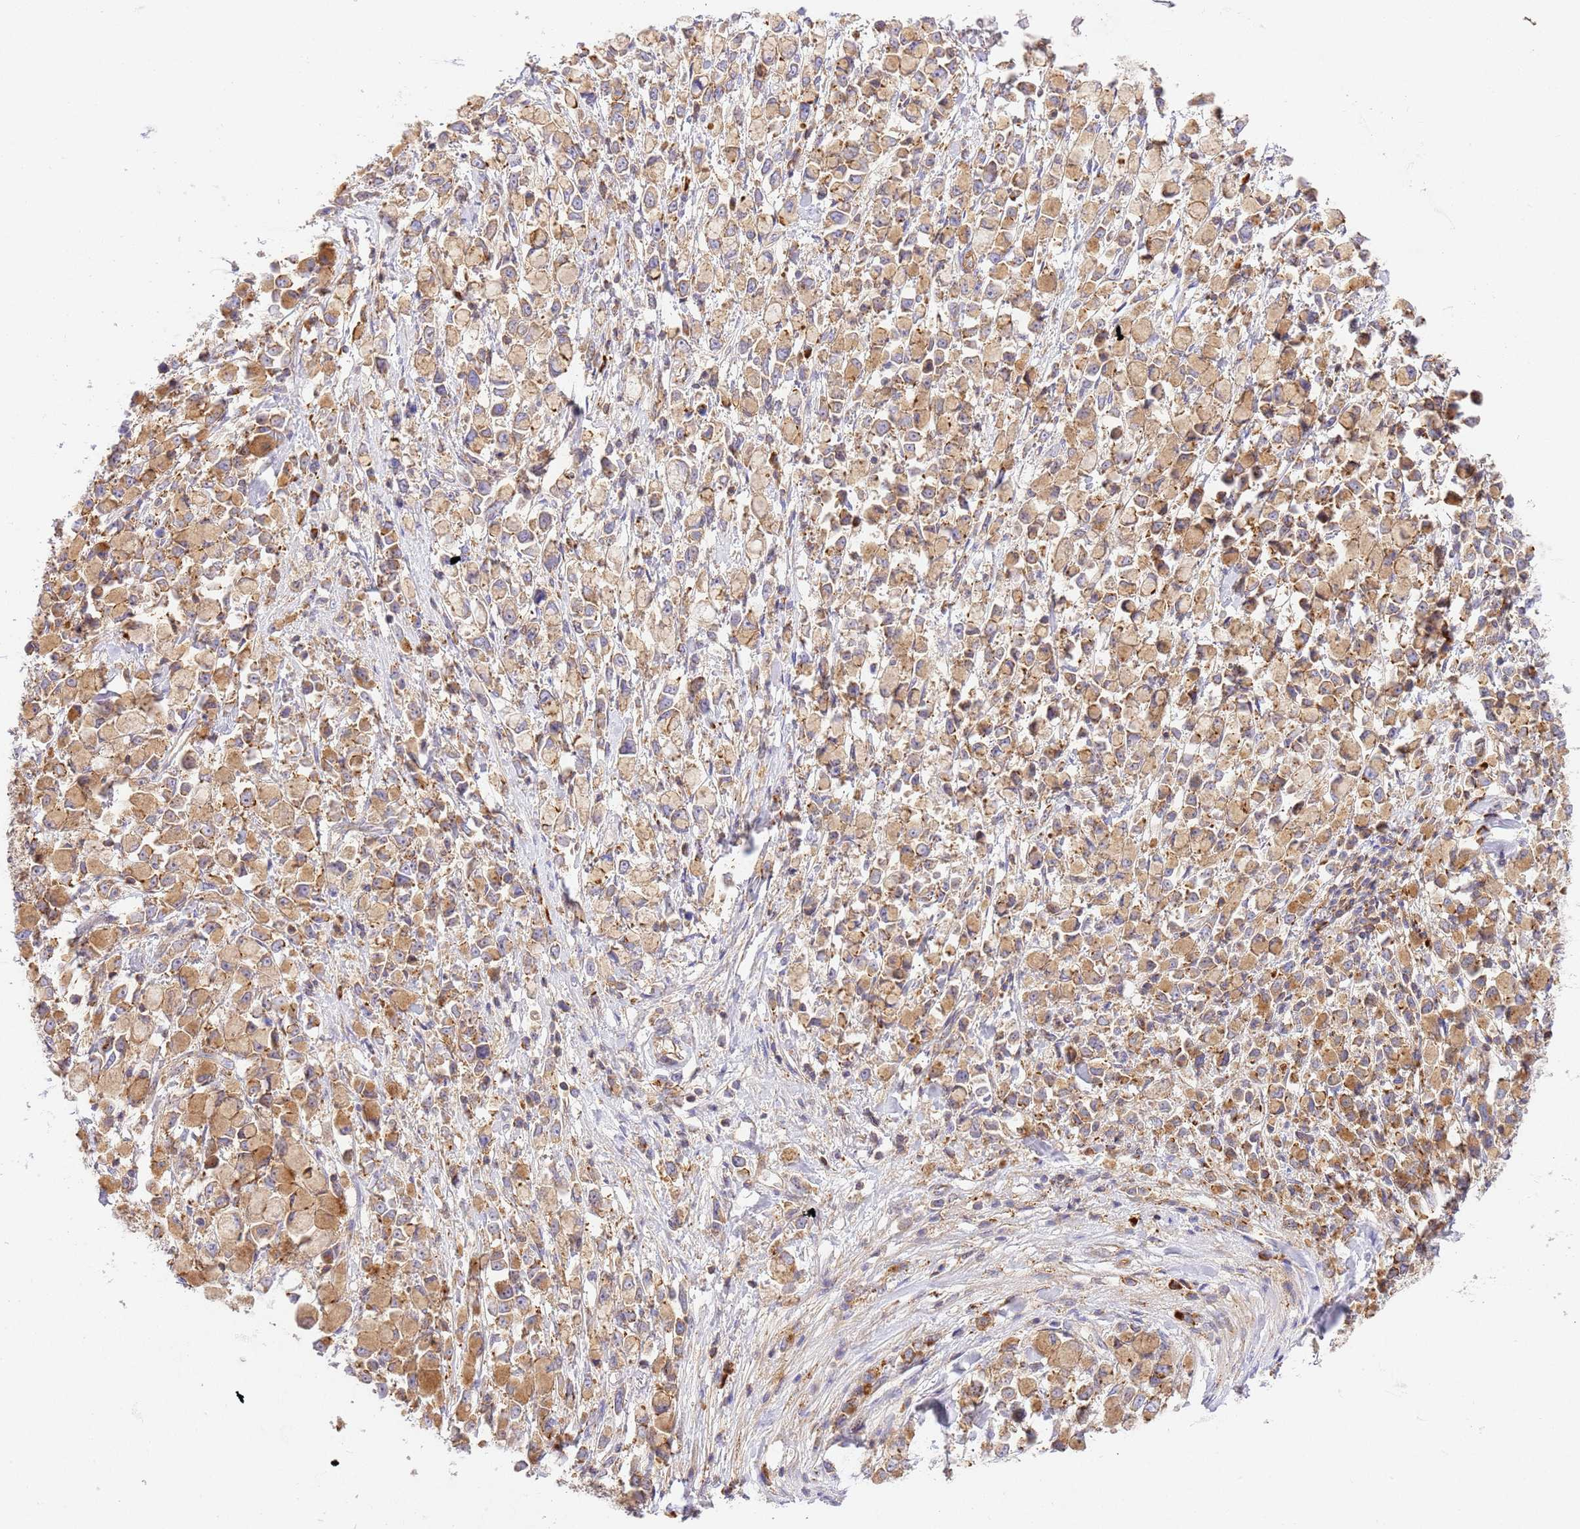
{"staining": {"intensity": "moderate", "quantity": ">75%", "location": "cytoplasmic/membranous"}, "tissue": "stomach cancer", "cell_type": "Tumor cells", "image_type": "cancer", "snomed": [{"axis": "morphology", "description": "Adenocarcinoma, NOS"}, {"axis": "topography", "description": "Stomach"}], "caption": "Adenocarcinoma (stomach) stained with a protein marker demonstrates moderate staining in tumor cells.", "gene": "EFCAB8", "patient": {"sex": "female", "age": 81}}